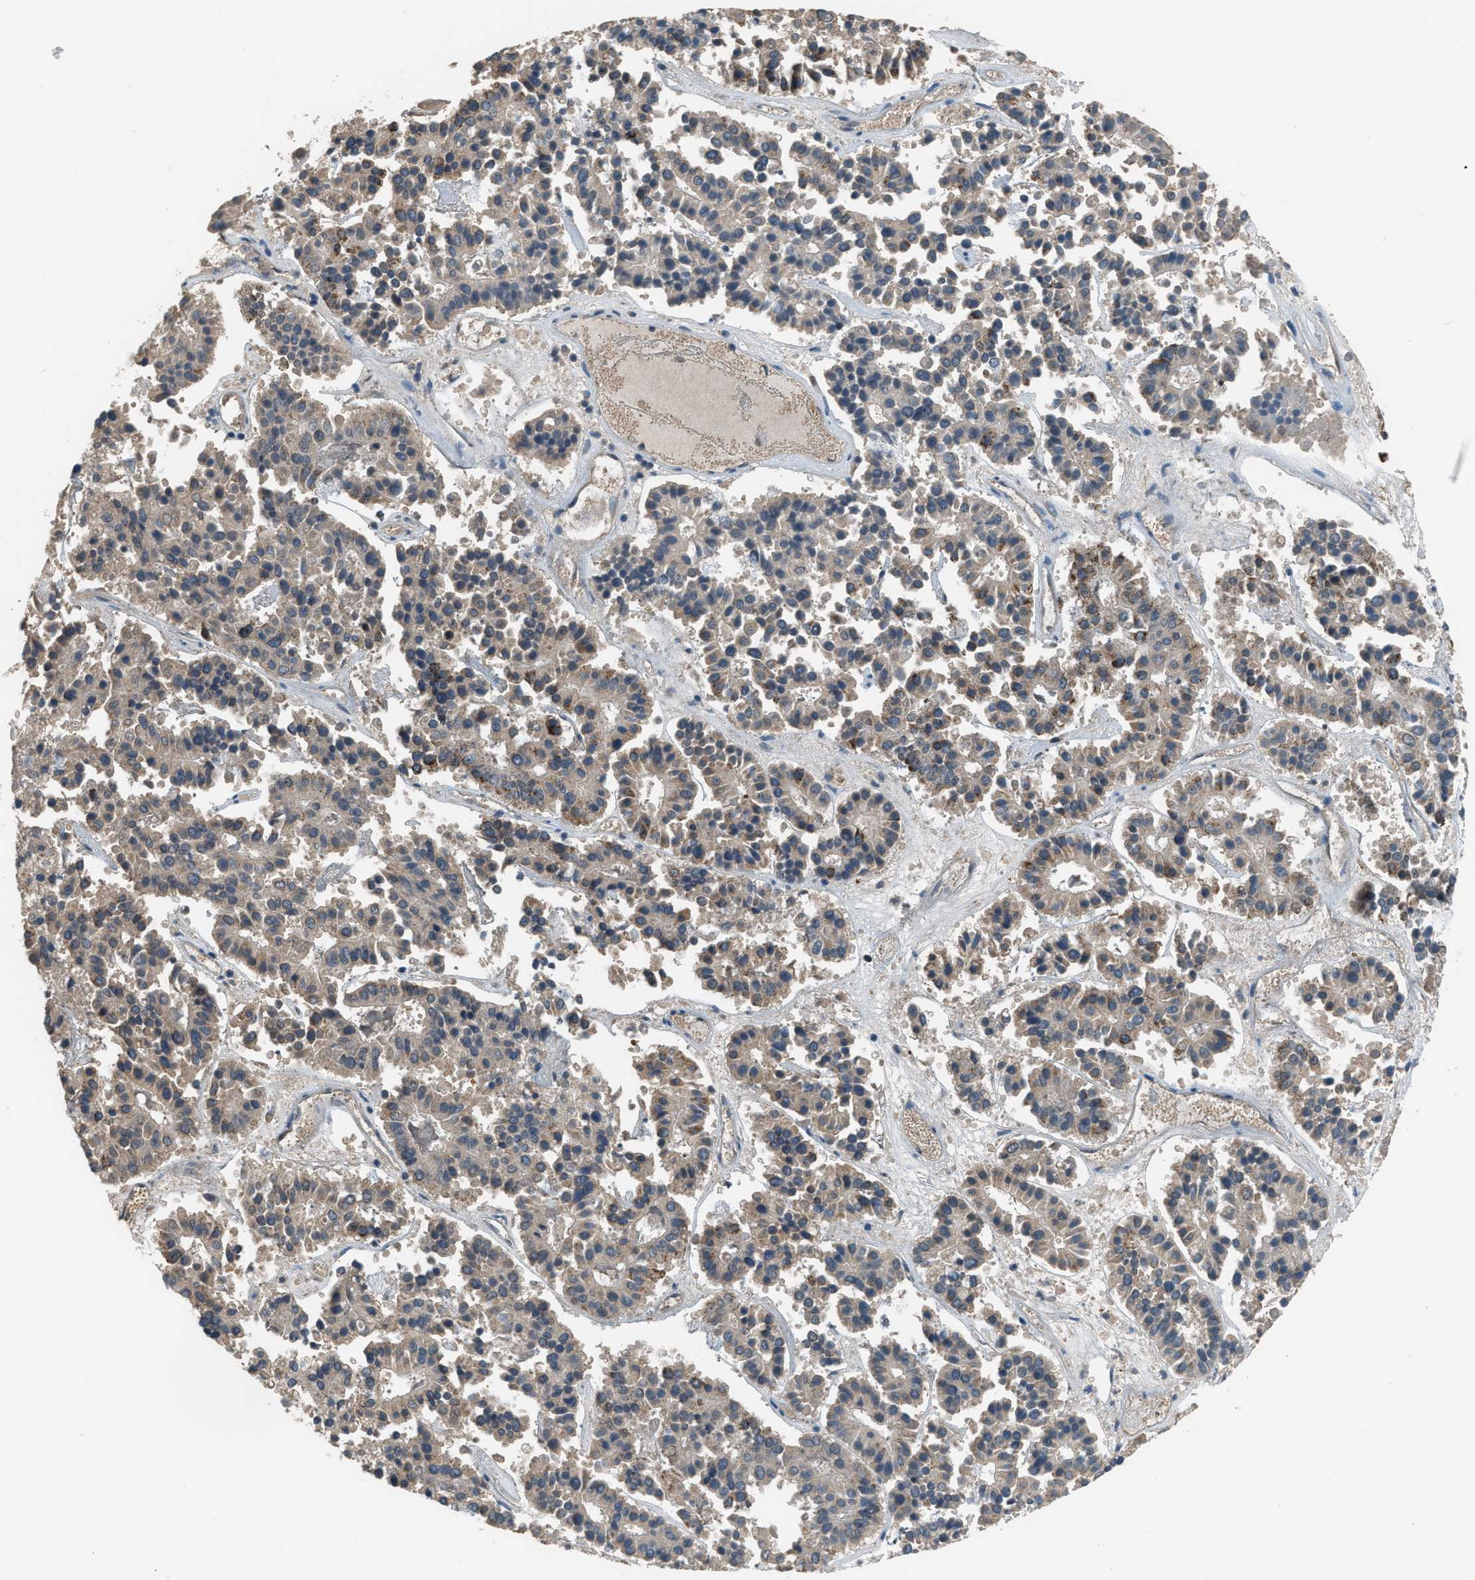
{"staining": {"intensity": "weak", "quantity": ">75%", "location": "cytoplasmic/membranous"}, "tissue": "pancreatic cancer", "cell_type": "Tumor cells", "image_type": "cancer", "snomed": [{"axis": "morphology", "description": "Adenocarcinoma, NOS"}, {"axis": "topography", "description": "Pancreas"}], "caption": "Immunohistochemistry (IHC) micrograph of neoplastic tissue: human adenocarcinoma (pancreatic) stained using immunohistochemistry shows low levels of weak protein expression localized specifically in the cytoplasmic/membranous of tumor cells, appearing as a cytoplasmic/membranous brown color.", "gene": "MDH2", "patient": {"sex": "male", "age": 50}}